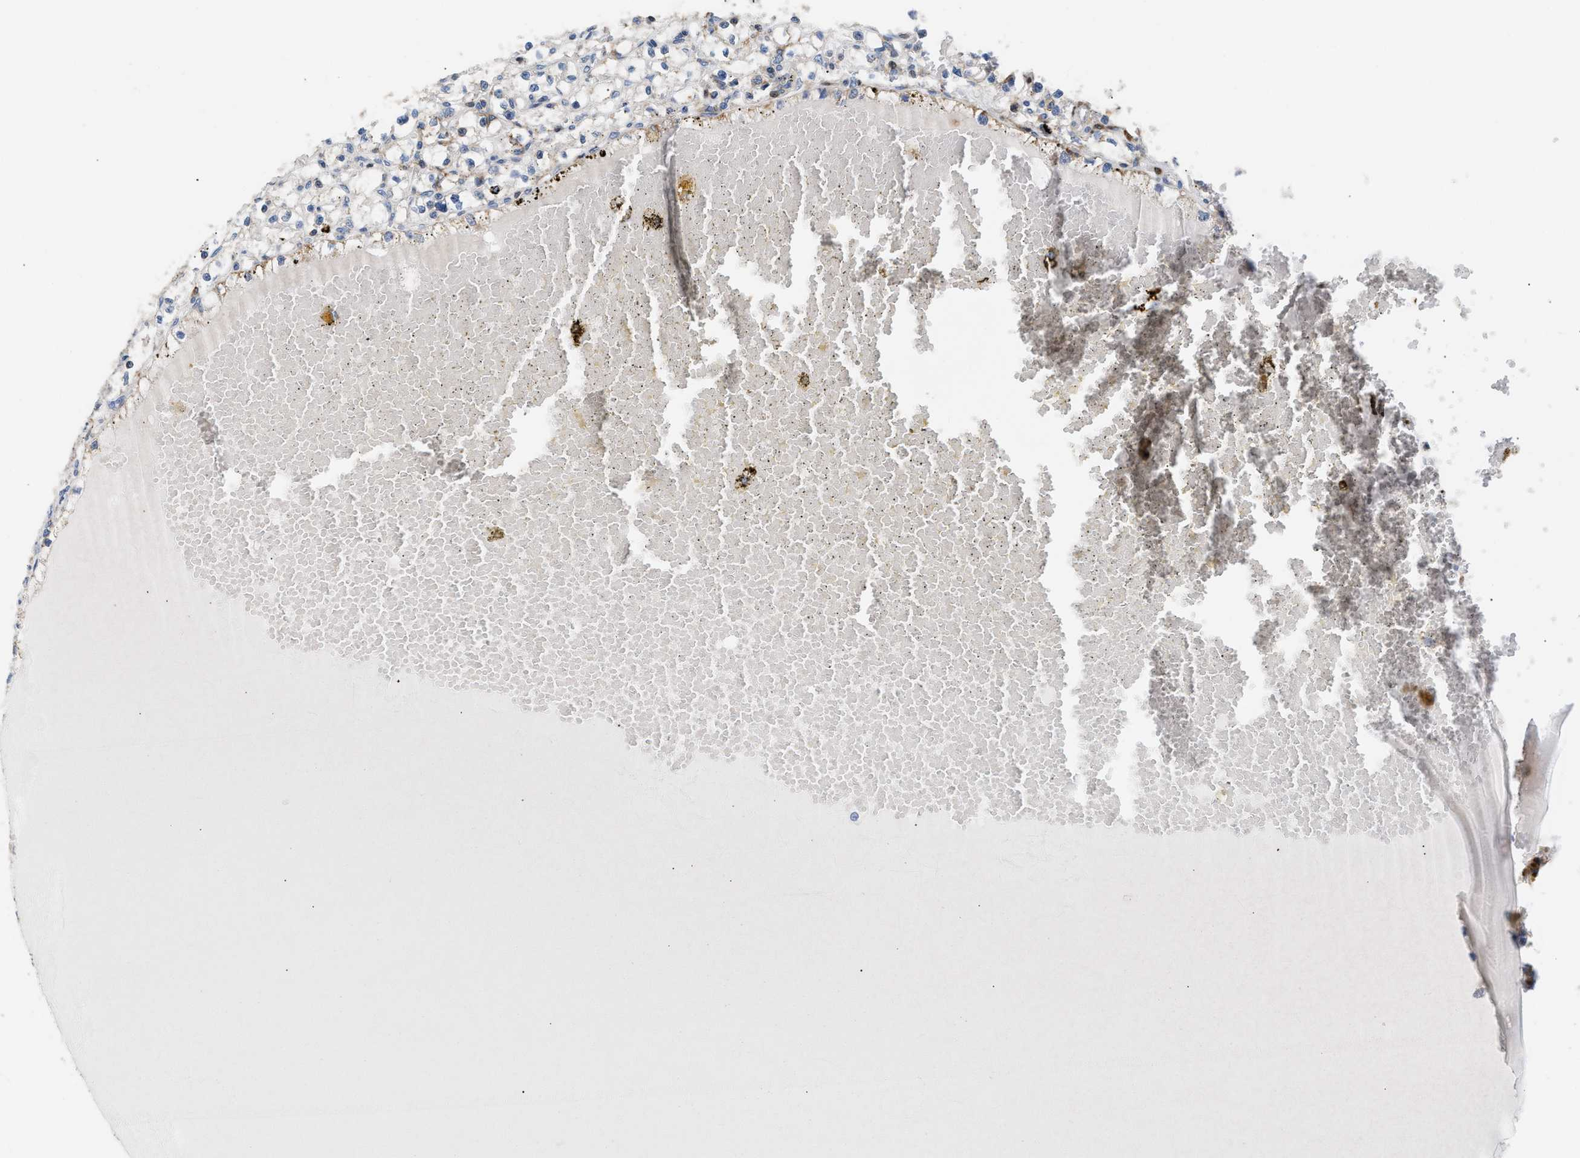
{"staining": {"intensity": "negative", "quantity": "none", "location": "none"}, "tissue": "renal cancer", "cell_type": "Tumor cells", "image_type": "cancer", "snomed": [{"axis": "morphology", "description": "Adenocarcinoma, NOS"}, {"axis": "topography", "description": "Kidney"}], "caption": "This photomicrograph is of renal cancer stained with immunohistochemistry (IHC) to label a protein in brown with the nuclei are counter-stained blue. There is no staining in tumor cells. The staining was performed using DAB (3,3'-diaminobenzidine) to visualize the protein expression in brown, while the nuclei were stained in blue with hematoxylin (Magnification: 20x).", "gene": "ATP9A", "patient": {"sex": "male", "age": 56}}